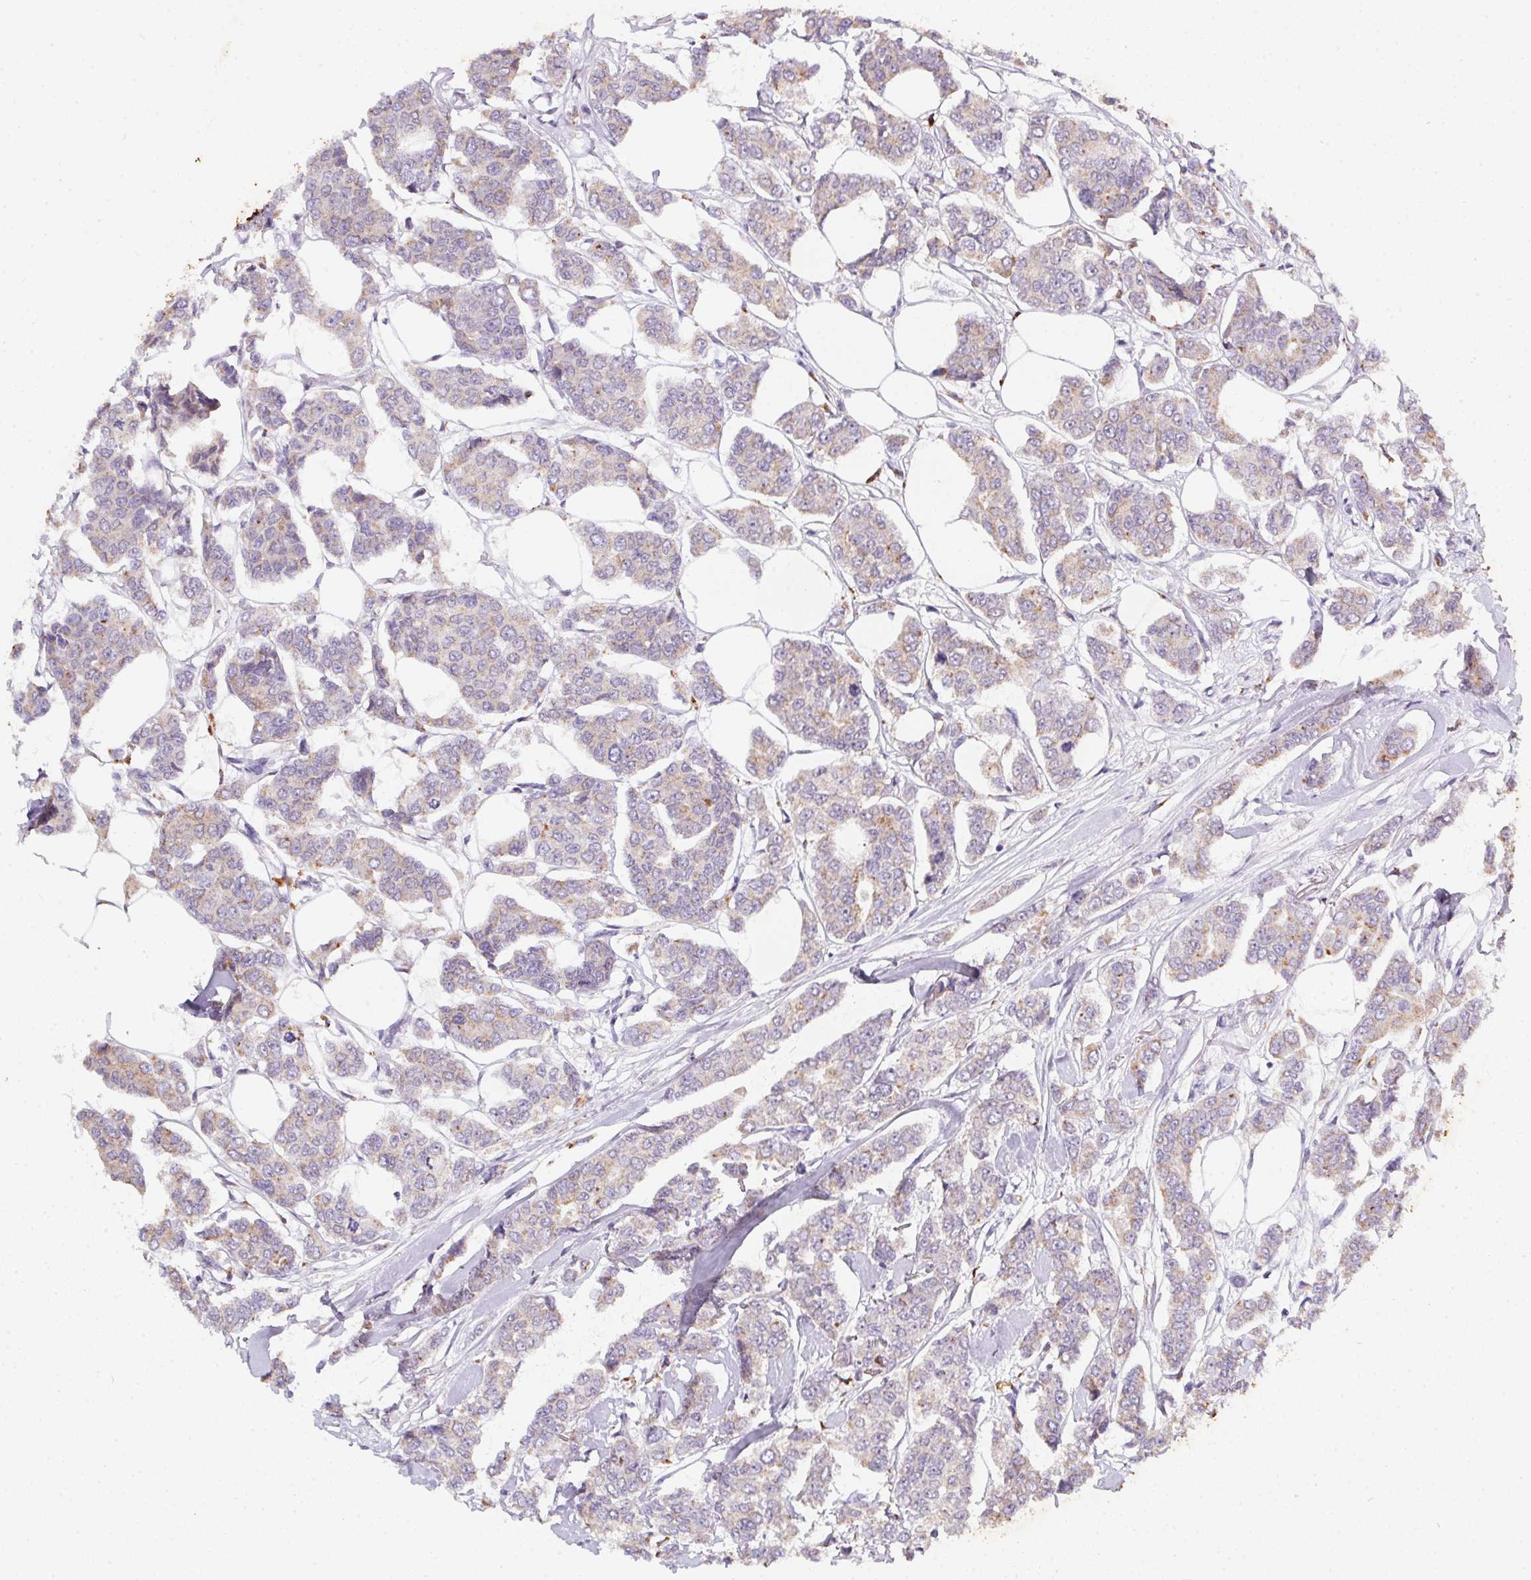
{"staining": {"intensity": "weak", "quantity": "<25%", "location": "cytoplasmic/membranous"}, "tissue": "breast cancer", "cell_type": "Tumor cells", "image_type": "cancer", "snomed": [{"axis": "morphology", "description": "Duct carcinoma"}, {"axis": "topography", "description": "Breast"}], "caption": "There is no significant expression in tumor cells of breast cancer (intraductal carcinoma). The staining was performed using DAB (3,3'-diaminobenzidine) to visualize the protein expression in brown, while the nuclei were stained in blue with hematoxylin (Magnification: 20x).", "gene": "DCD", "patient": {"sex": "female", "age": 94}}